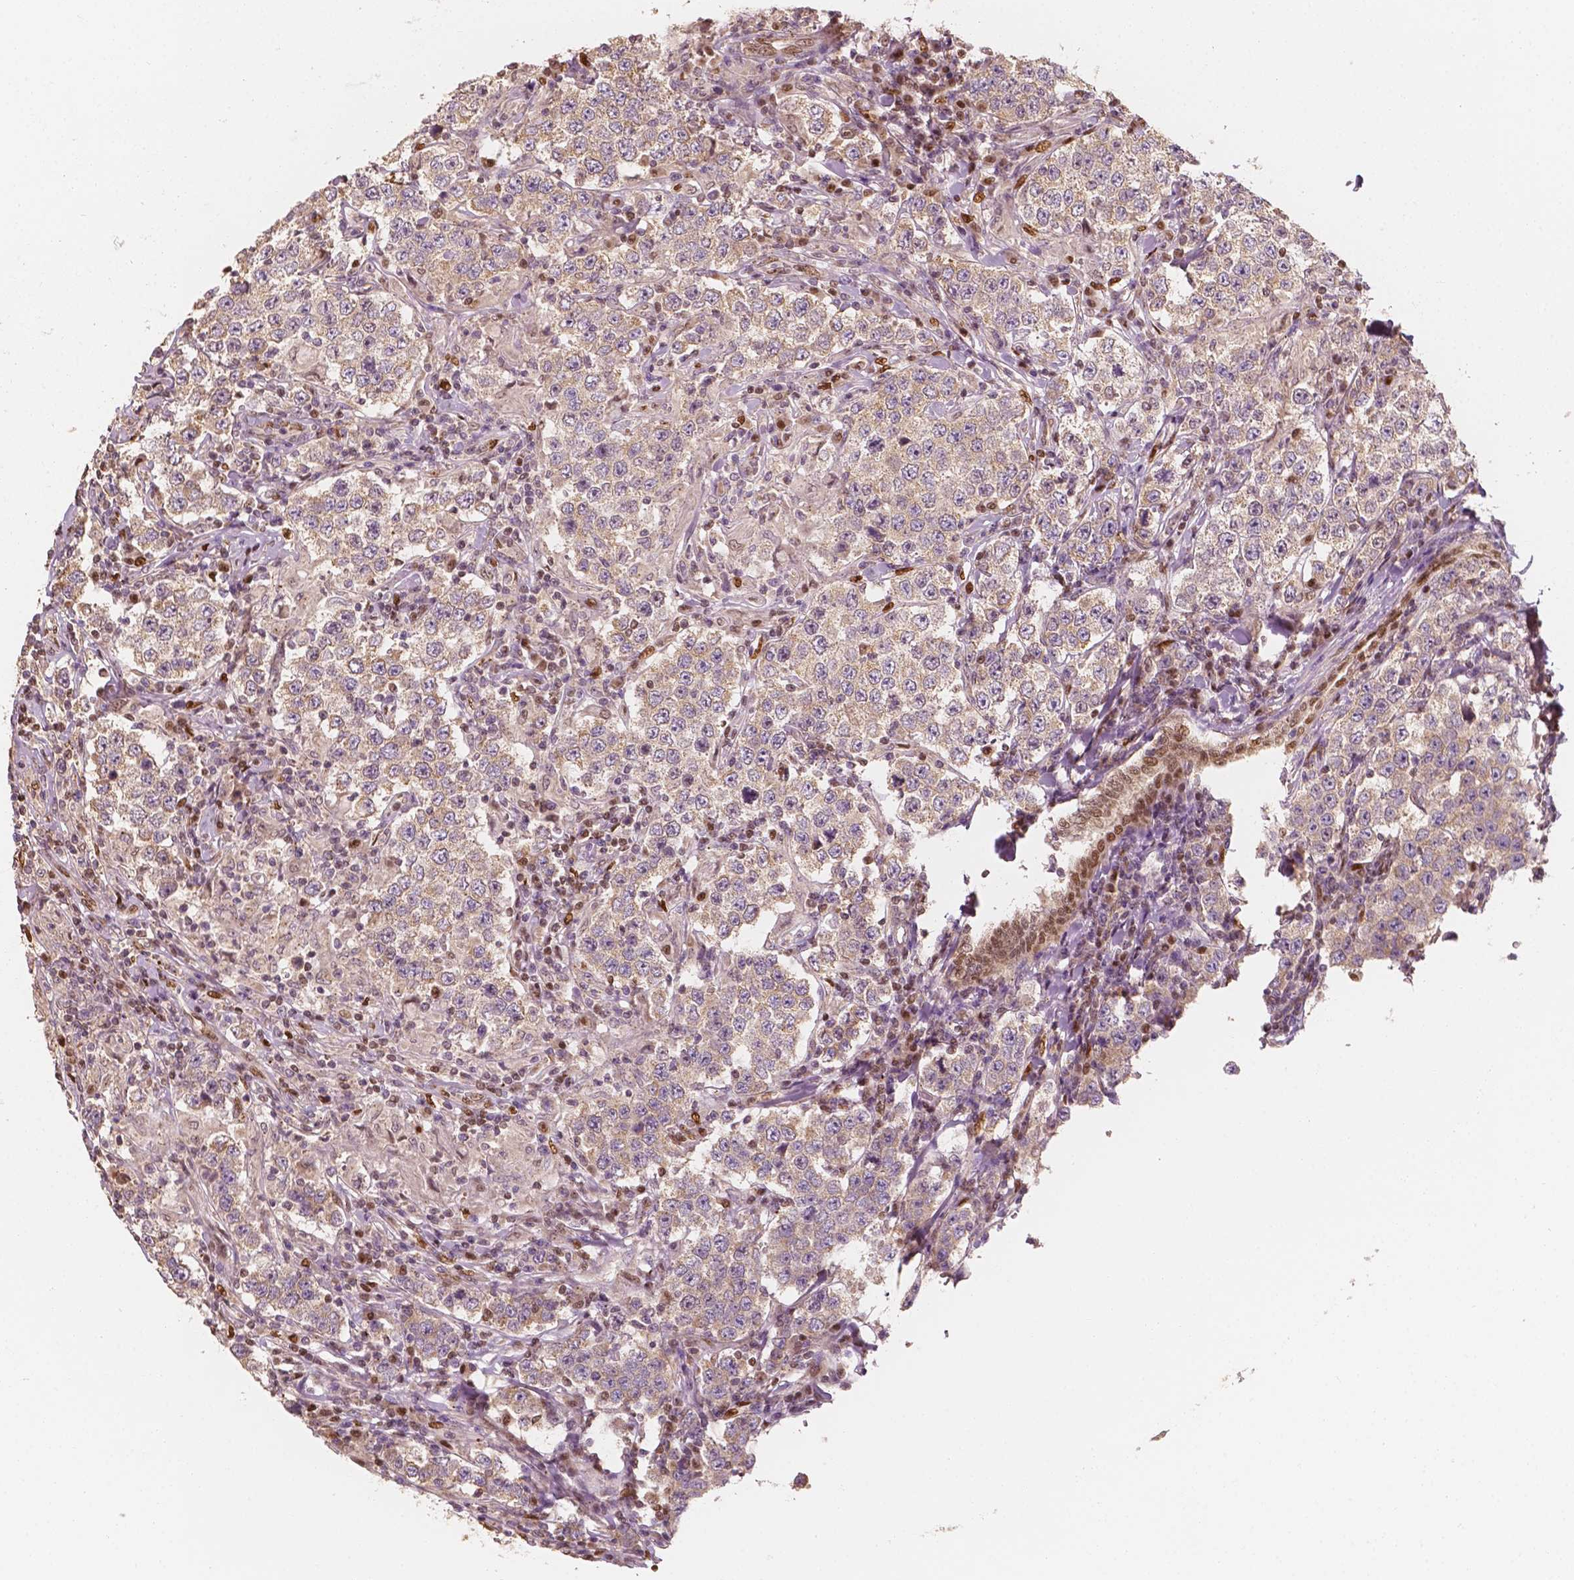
{"staining": {"intensity": "weak", "quantity": "<25%", "location": "cytoplasmic/membranous"}, "tissue": "testis cancer", "cell_type": "Tumor cells", "image_type": "cancer", "snomed": [{"axis": "morphology", "description": "Seminoma, NOS"}, {"axis": "morphology", "description": "Carcinoma, Embryonal, NOS"}, {"axis": "topography", "description": "Testis"}], "caption": "IHC image of neoplastic tissue: human testis cancer stained with DAB shows no significant protein positivity in tumor cells. (Brightfield microscopy of DAB (3,3'-diaminobenzidine) immunohistochemistry at high magnification).", "gene": "TBC1D17", "patient": {"sex": "male", "age": 41}}